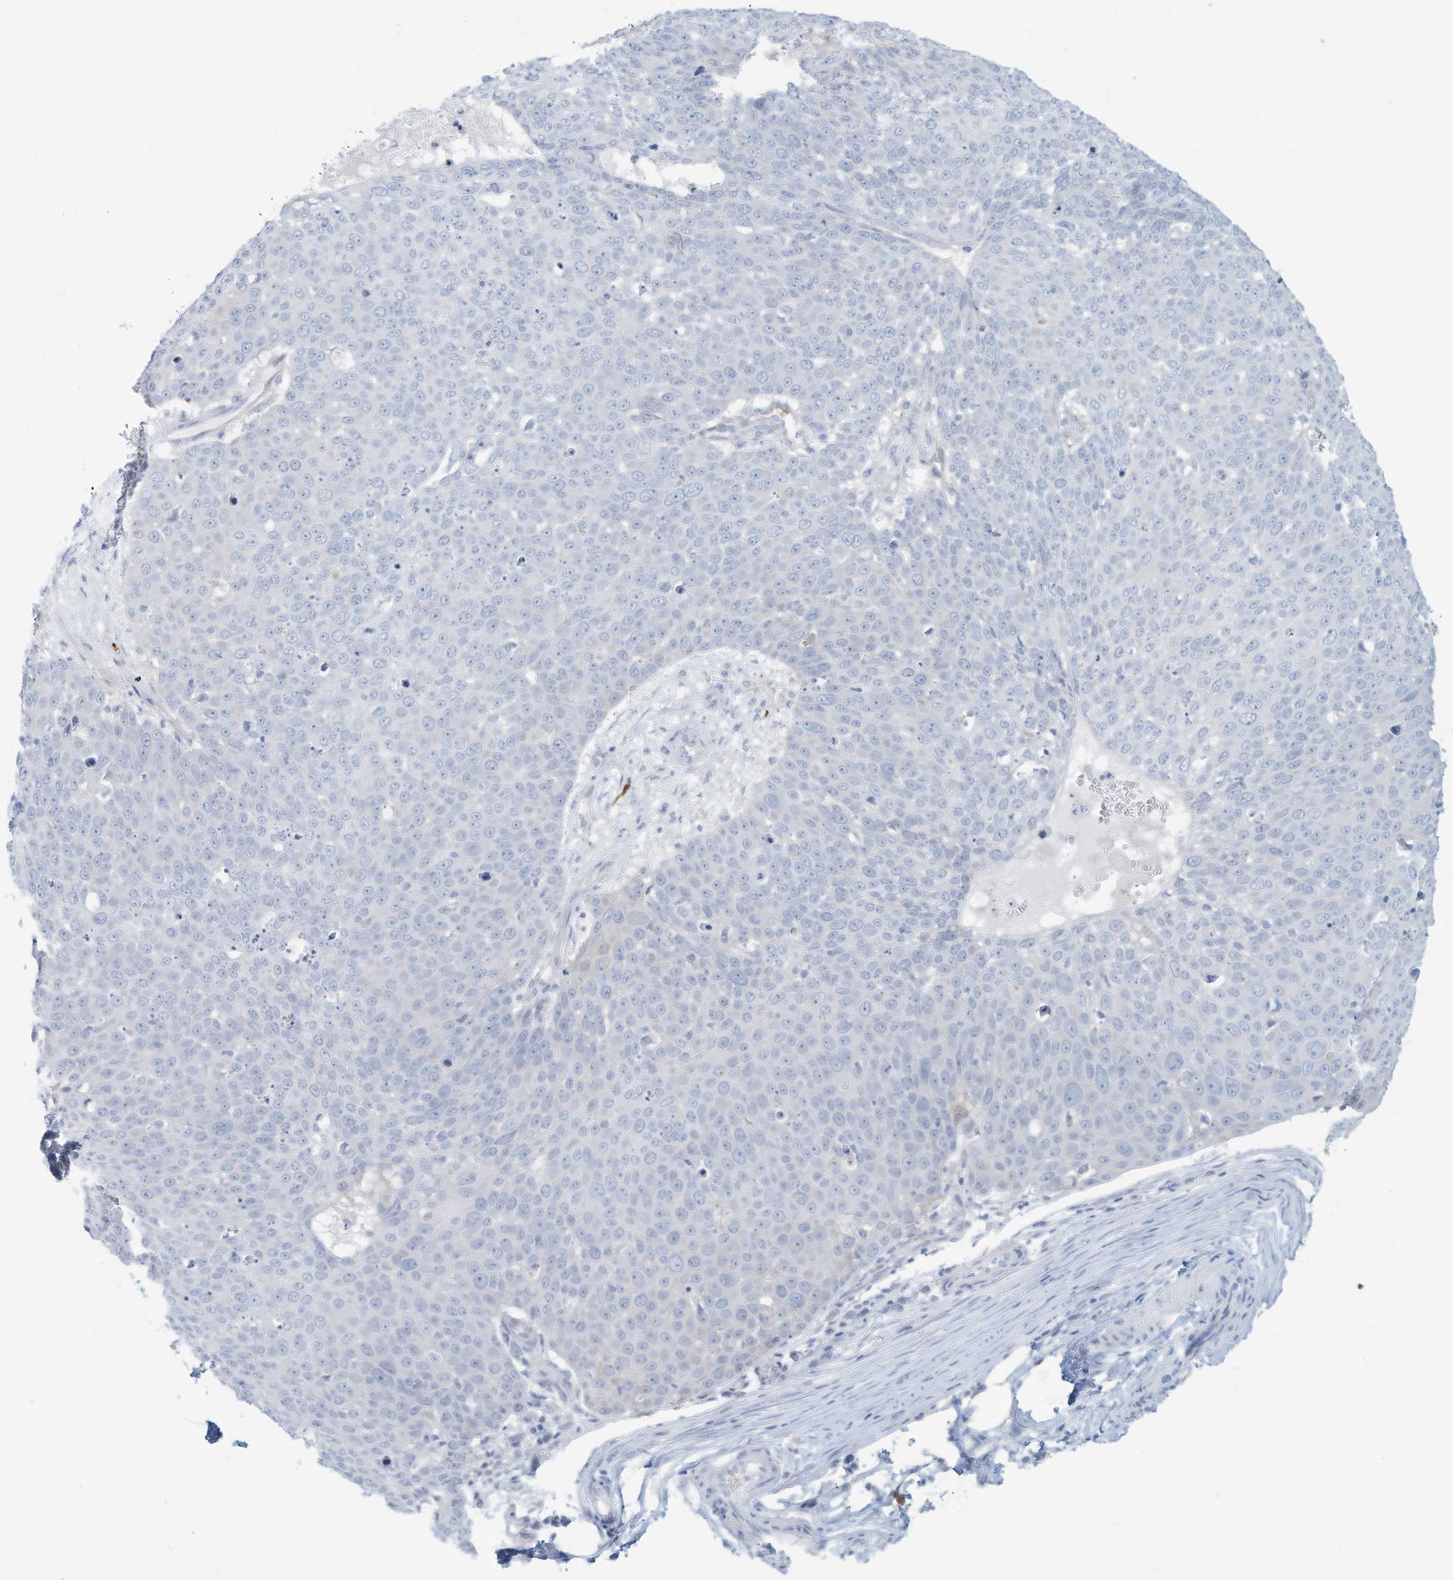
{"staining": {"intensity": "negative", "quantity": "none", "location": "none"}, "tissue": "skin cancer", "cell_type": "Tumor cells", "image_type": "cancer", "snomed": [{"axis": "morphology", "description": "Squamous cell carcinoma, NOS"}, {"axis": "topography", "description": "Skin"}], "caption": "Immunohistochemical staining of human skin cancer reveals no significant positivity in tumor cells. The staining was performed using DAB to visualize the protein expression in brown, while the nuclei were stained in blue with hematoxylin (Magnification: 20x).", "gene": "ERI2", "patient": {"sex": "male", "age": 71}}